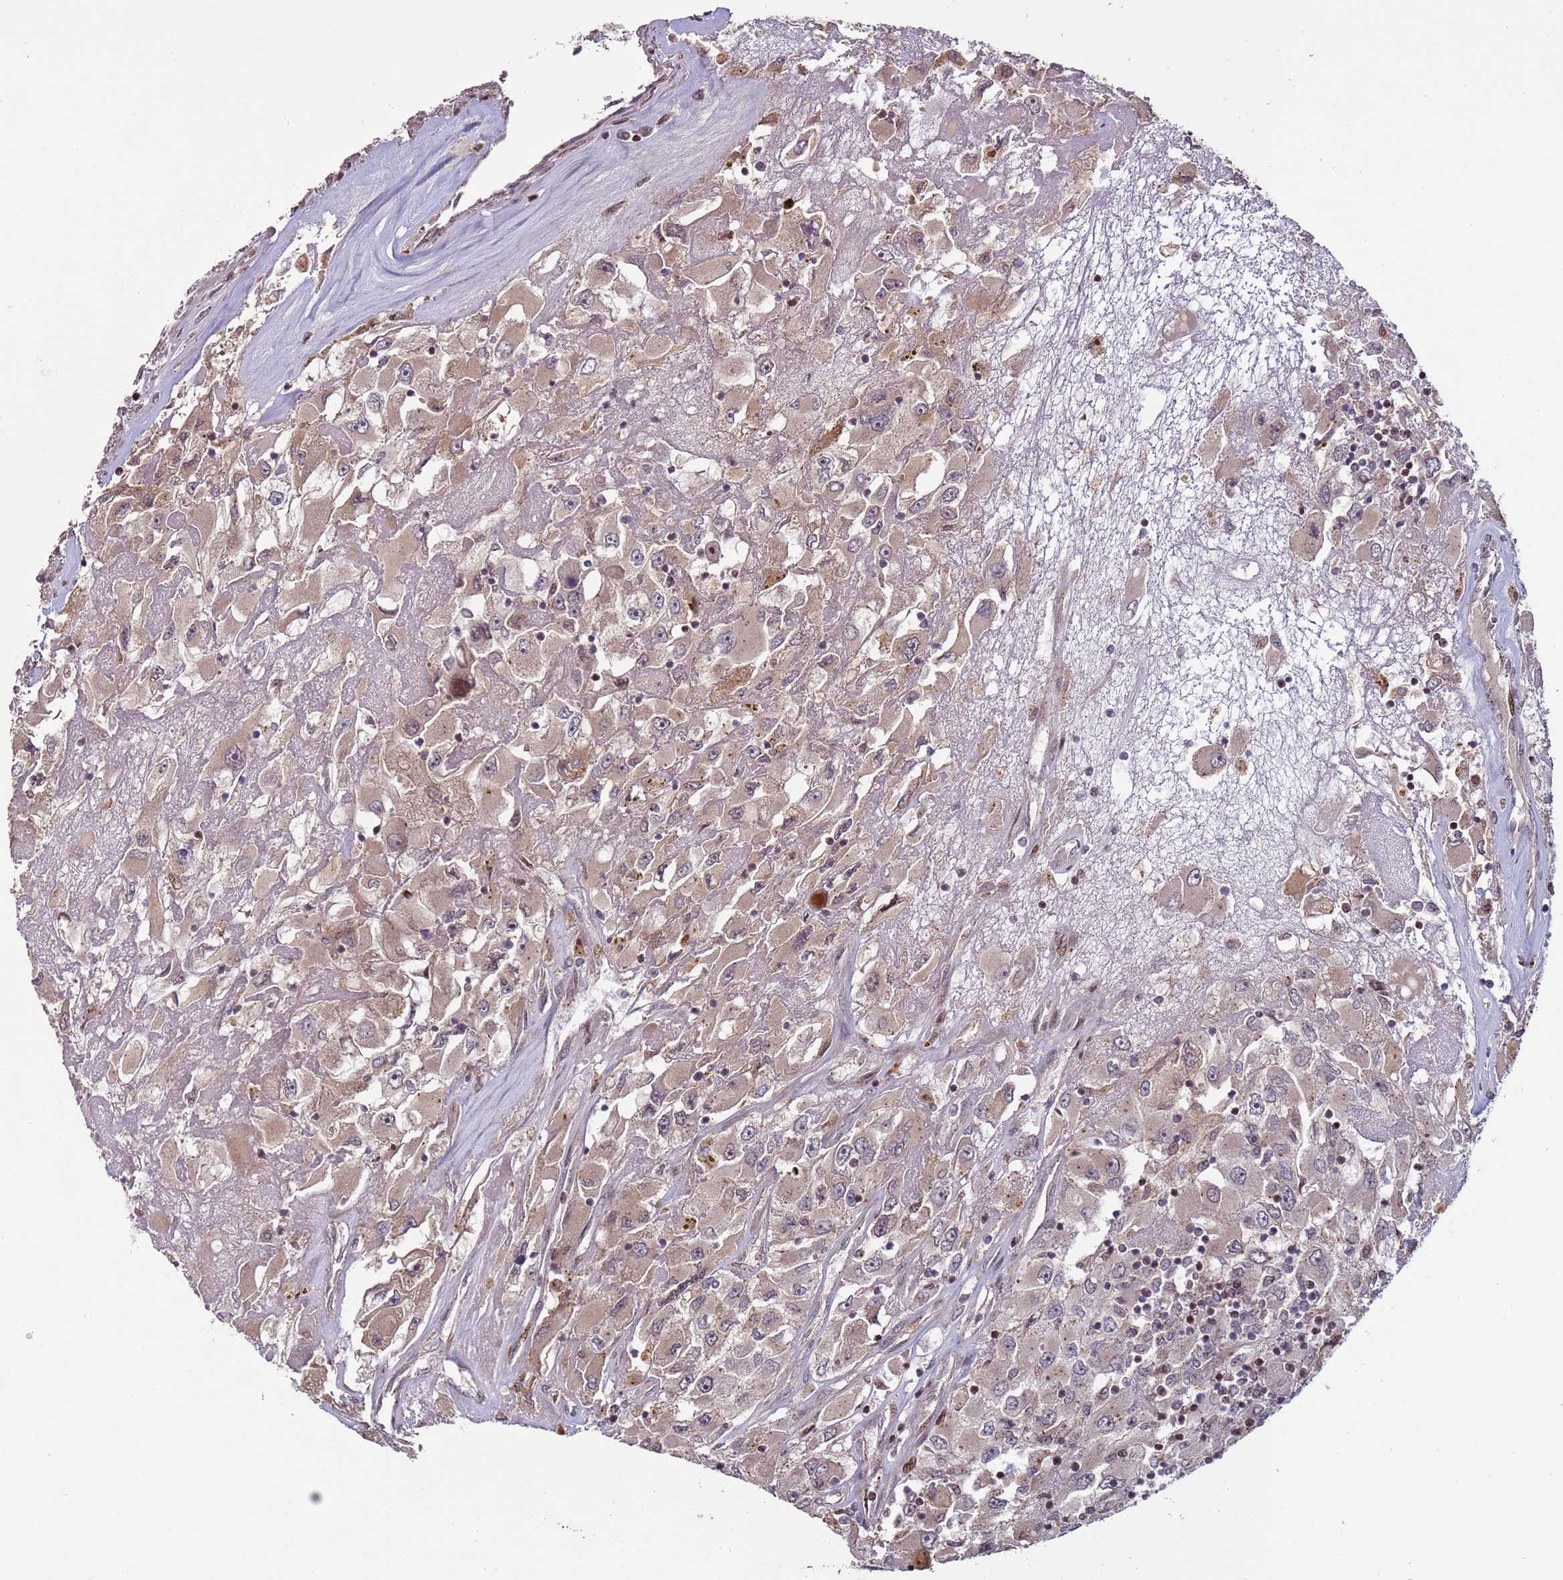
{"staining": {"intensity": "weak", "quantity": ">75%", "location": "cytoplasmic/membranous"}, "tissue": "renal cancer", "cell_type": "Tumor cells", "image_type": "cancer", "snomed": [{"axis": "morphology", "description": "Adenocarcinoma, NOS"}, {"axis": "topography", "description": "Kidney"}], "caption": "Adenocarcinoma (renal) stained with a brown dye reveals weak cytoplasmic/membranous positive expression in approximately >75% of tumor cells.", "gene": "HGH1", "patient": {"sex": "female", "age": 52}}